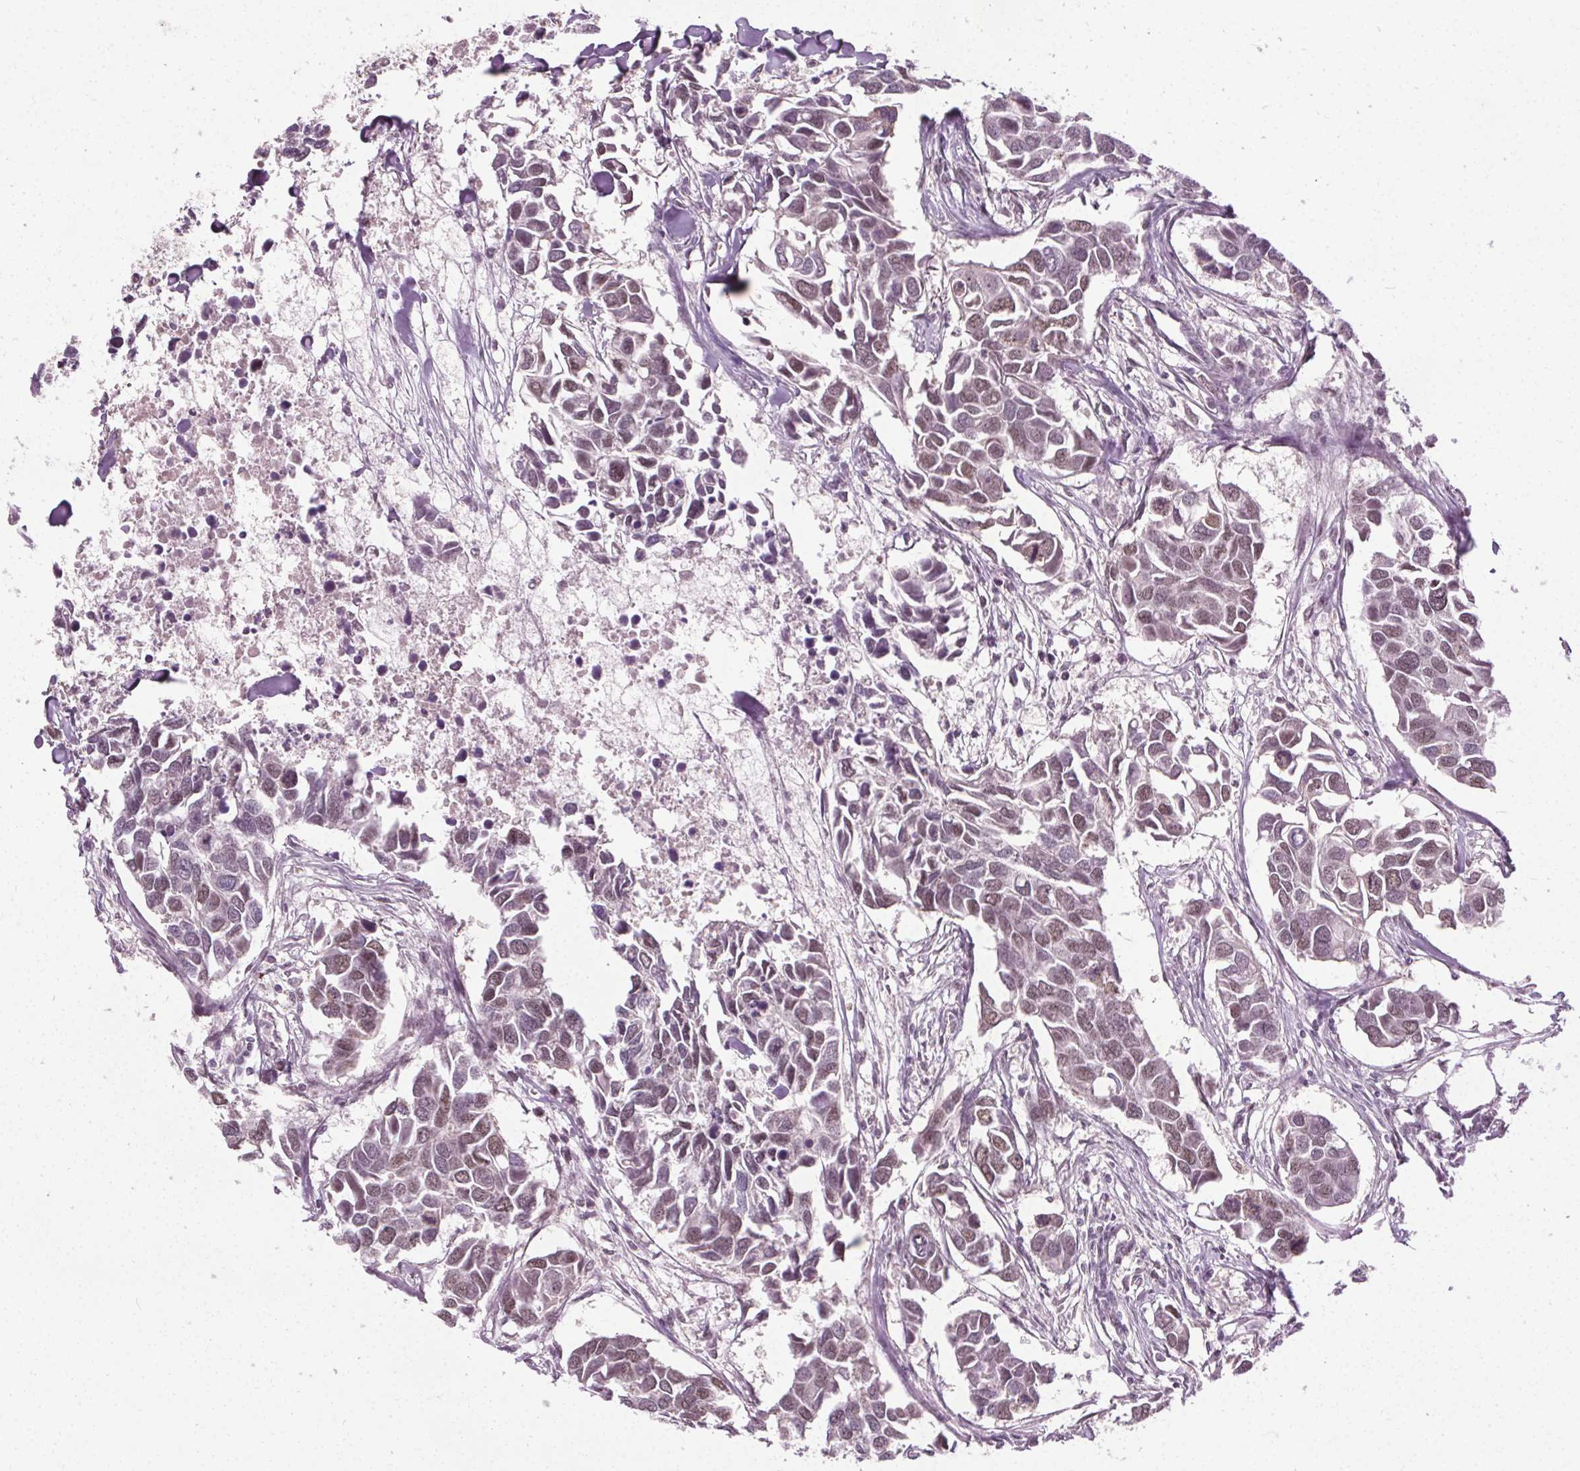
{"staining": {"intensity": "weak", "quantity": "25%-75%", "location": "nuclear"}, "tissue": "breast cancer", "cell_type": "Tumor cells", "image_type": "cancer", "snomed": [{"axis": "morphology", "description": "Duct carcinoma"}, {"axis": "topography", "description": "Breast"}], "caption": "Brown immunohistochemical staining in human breast intraductal carcinoma exhibits weak nuclear positivity in about 25%-75% of tumor cells.", "gene": "MED6", "patient": {"sex": "female", "age": 83}}